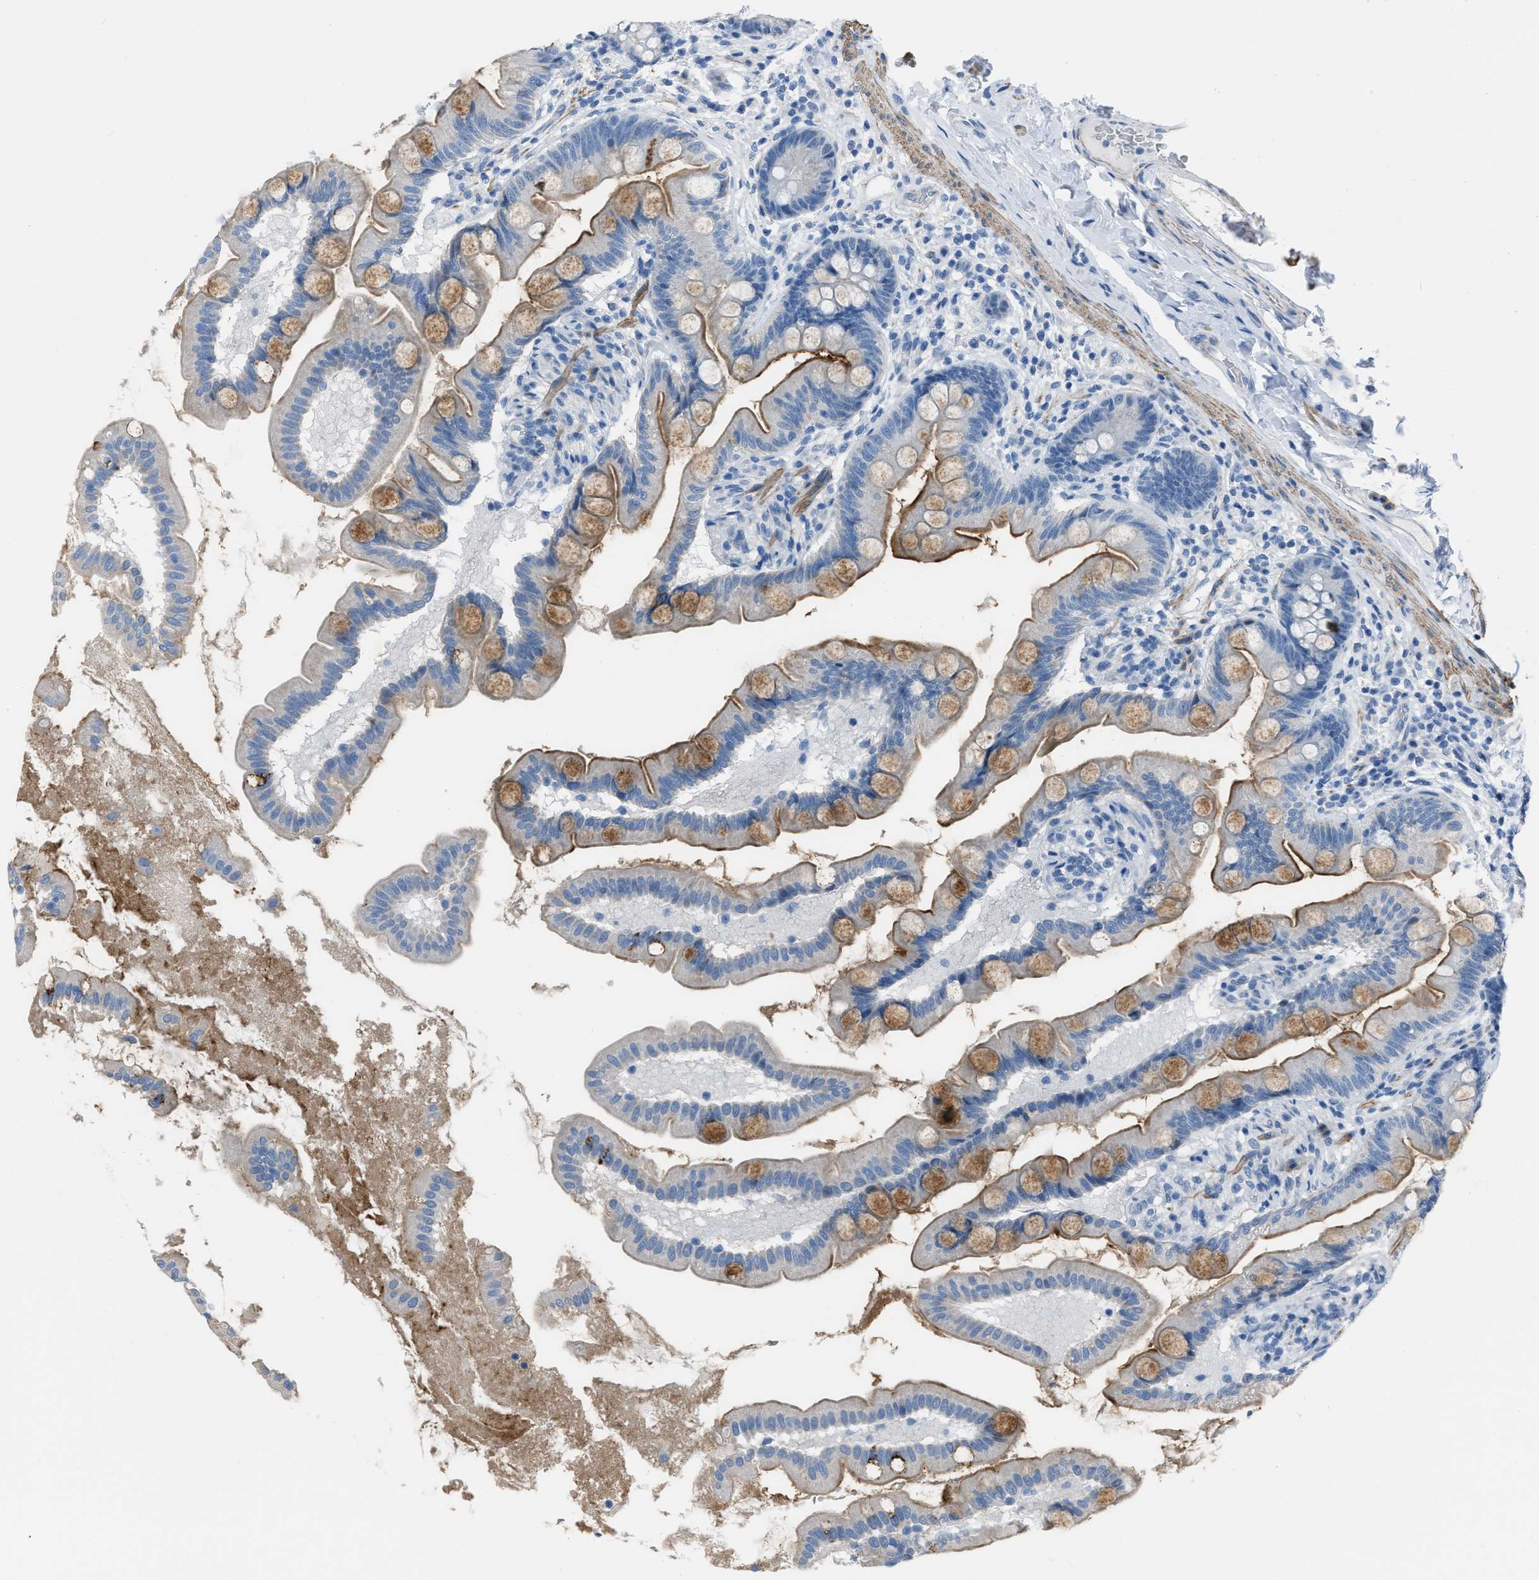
{"staining": {"intensity": "moderate", "quantity": ">75%", "location": "cytoplasmic/membranous"}, "tissue": "small intestine", "cell_type": "Glandular cells", "image_type": "normal", "snomed": [{"axis": "morphology", "description": "Normal tissue, NOS"}, {"axis": "topography", "description": "Small intestine"}], "caption": "DAB immunohistochemical staining of normal small intestine demonstrates moderate cytoplasmic/membranous protein positivity in about >75% of glandular cells. The staining was performed using DAB, with brown indicating positive protein expression. Nuclei are stained blue with hematoxylin.", "gene": "SPATC1L", "patient": {"sex": "female", "age": 56}}